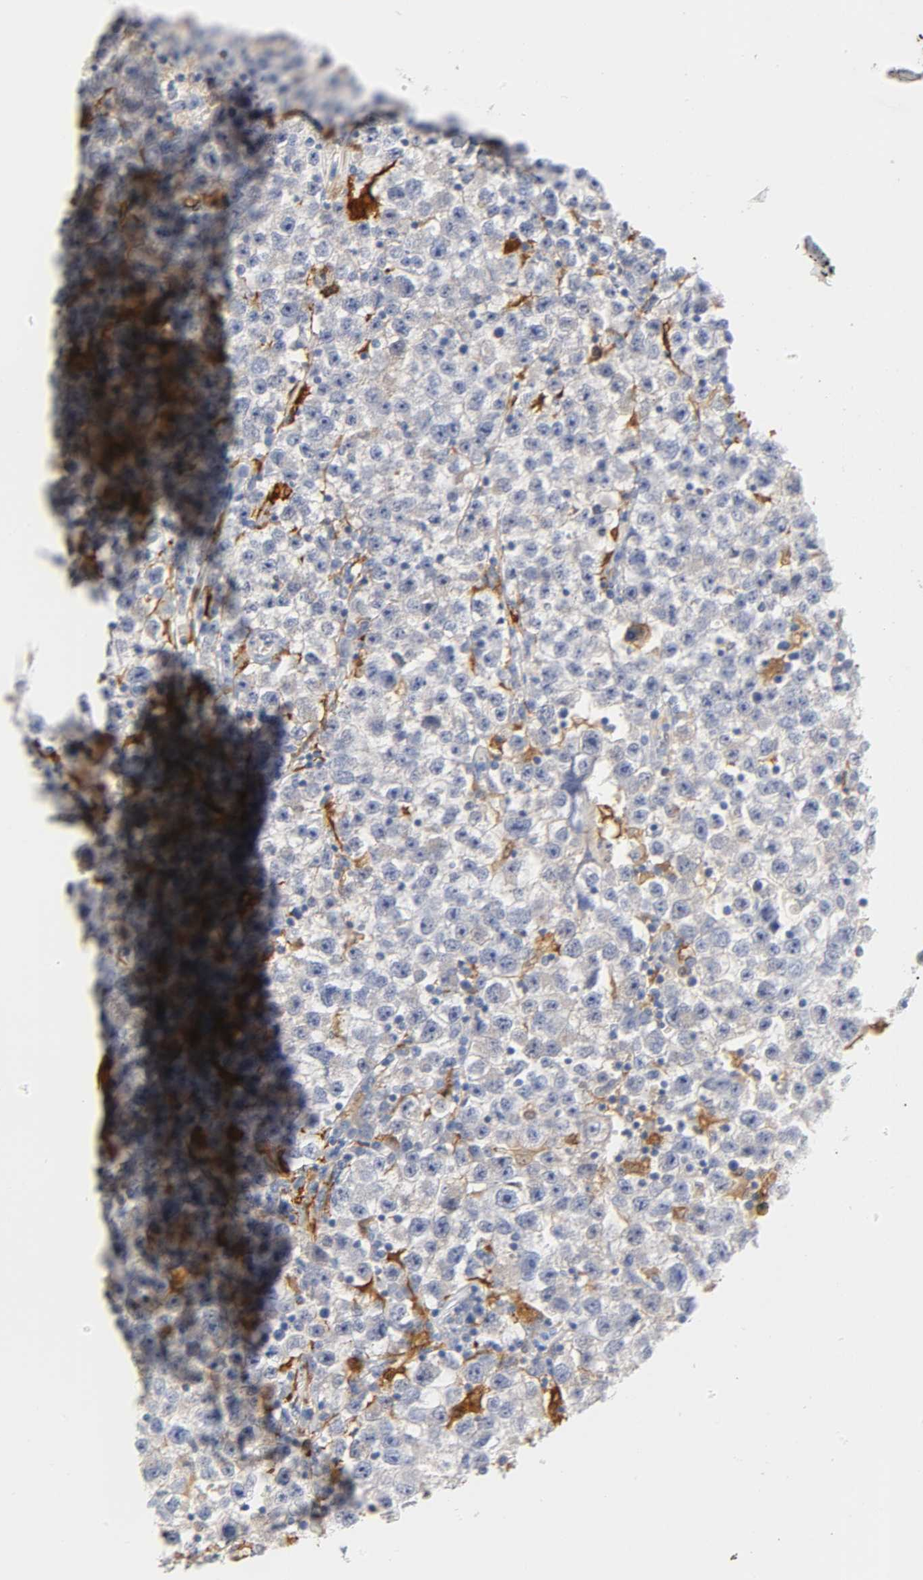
{"staining": {"intensity": "negative", "quantity": "none", "location": "none"}, "tissue": "testis cancer", "cell_type": "Tumor cells", "image_type": "cancer", "snomed": [{"axis": "morphology", "description": "Seminoma, NOS"}, {"axis": "topography", "description": "Testis"}], "caption": "This photomicrograph is of testis cancer stained with immunohistochemistry to label a protein in brown with the nuclei are counter-stained blue. There is no staining in tumor cells.", "gene": "IL18", "patient": {"sex": "male", "age": 22}}